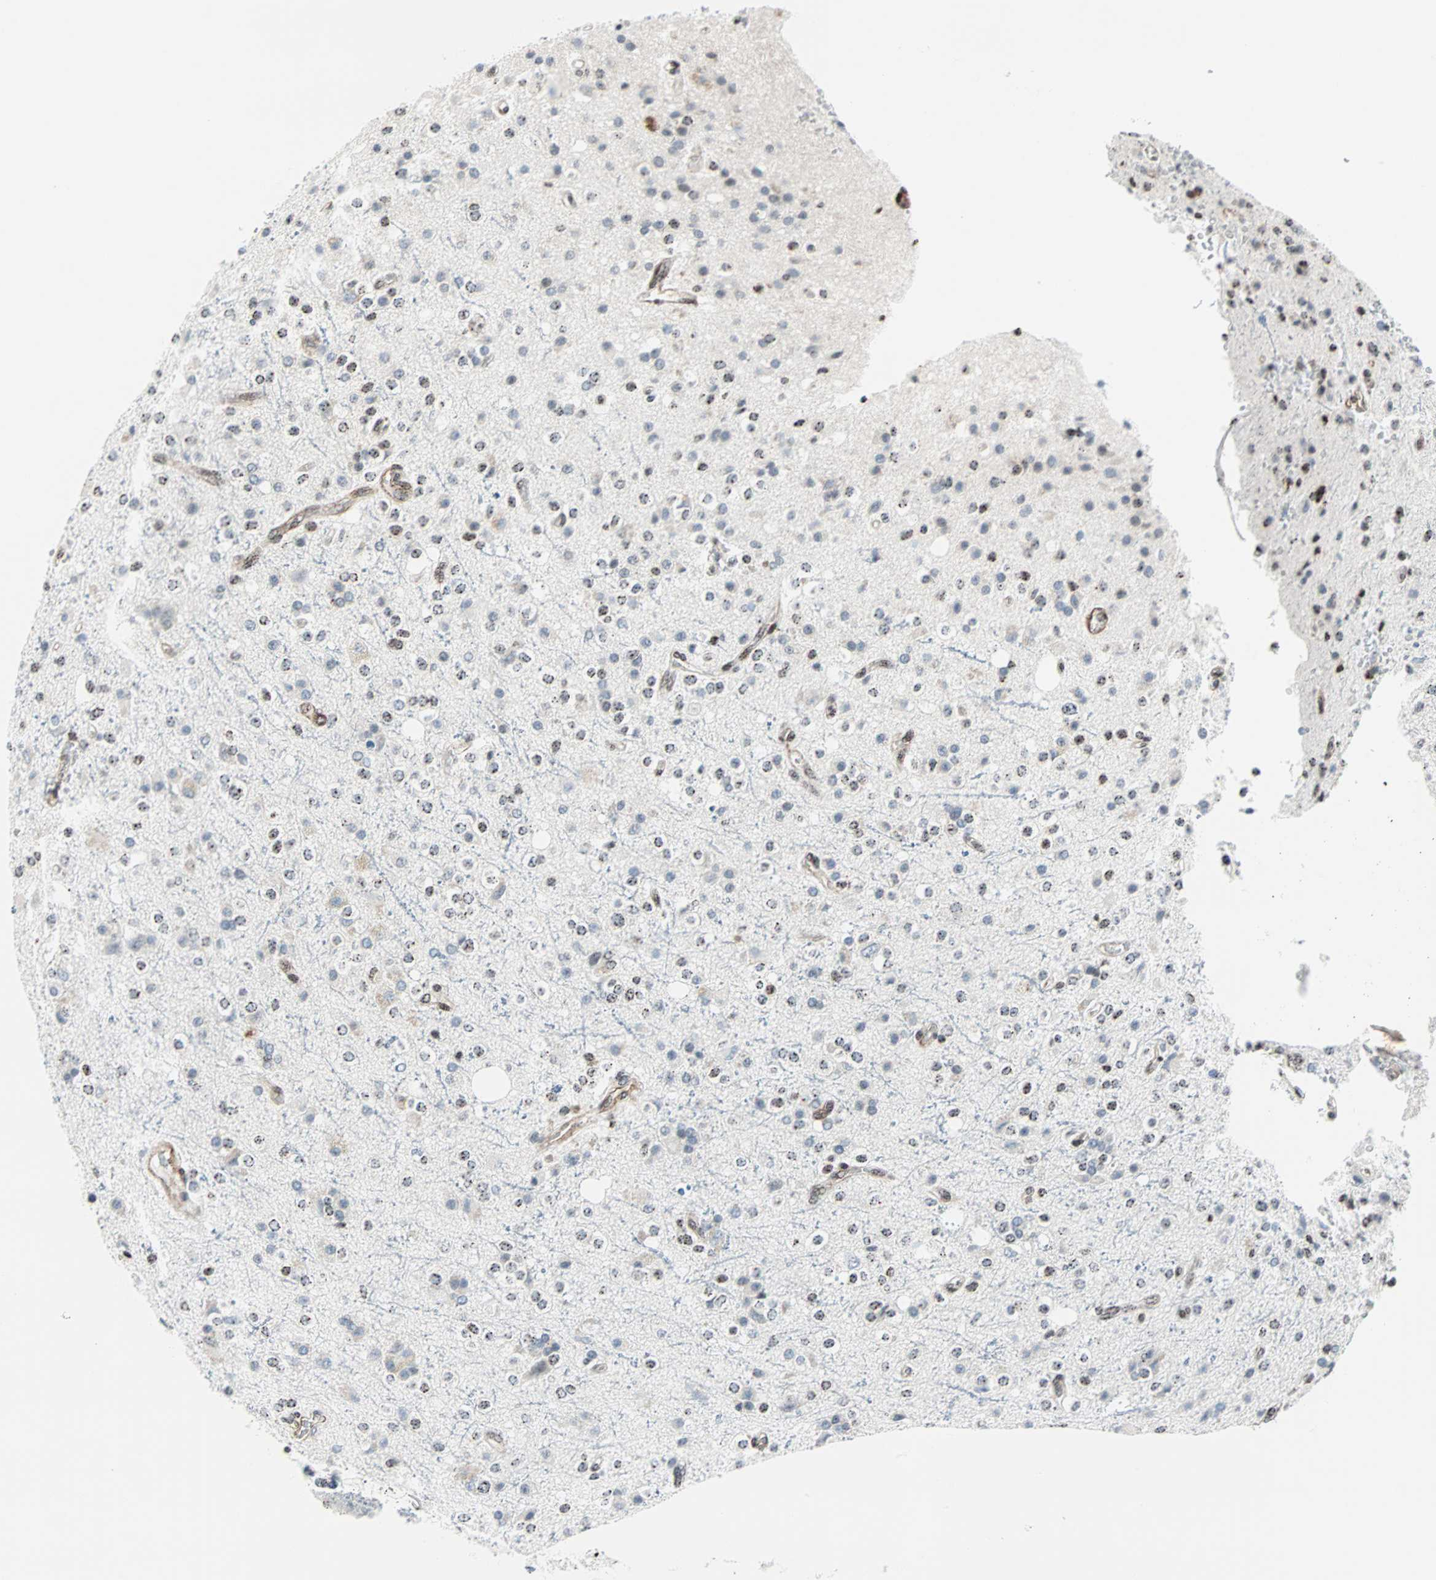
{"staining": {"intensity": "weak", "quantity": "25%-75%", "location": "nuclear"}, "tissue": "glioma", "cell_type": "Tumor cells", "image_type": "cancer", "snomed": [{"axis": "morphology", "description": "Glioma, malignant, High grade"}, {"axis": "topography", "description": "Brain"}], "caption": "Immunohistochemical staining of human glioma shows weak nuclear protein expression in approximately 25%-75% of tumor cells. The staining is performed using DAB (3,3'-diaminobenzidine) brown chromogen to label protein expression. The nuclei are counter-stained blue using hematoxylin.", "gene": "CENPA", "patient": {"sex": "male", "age": 47}}